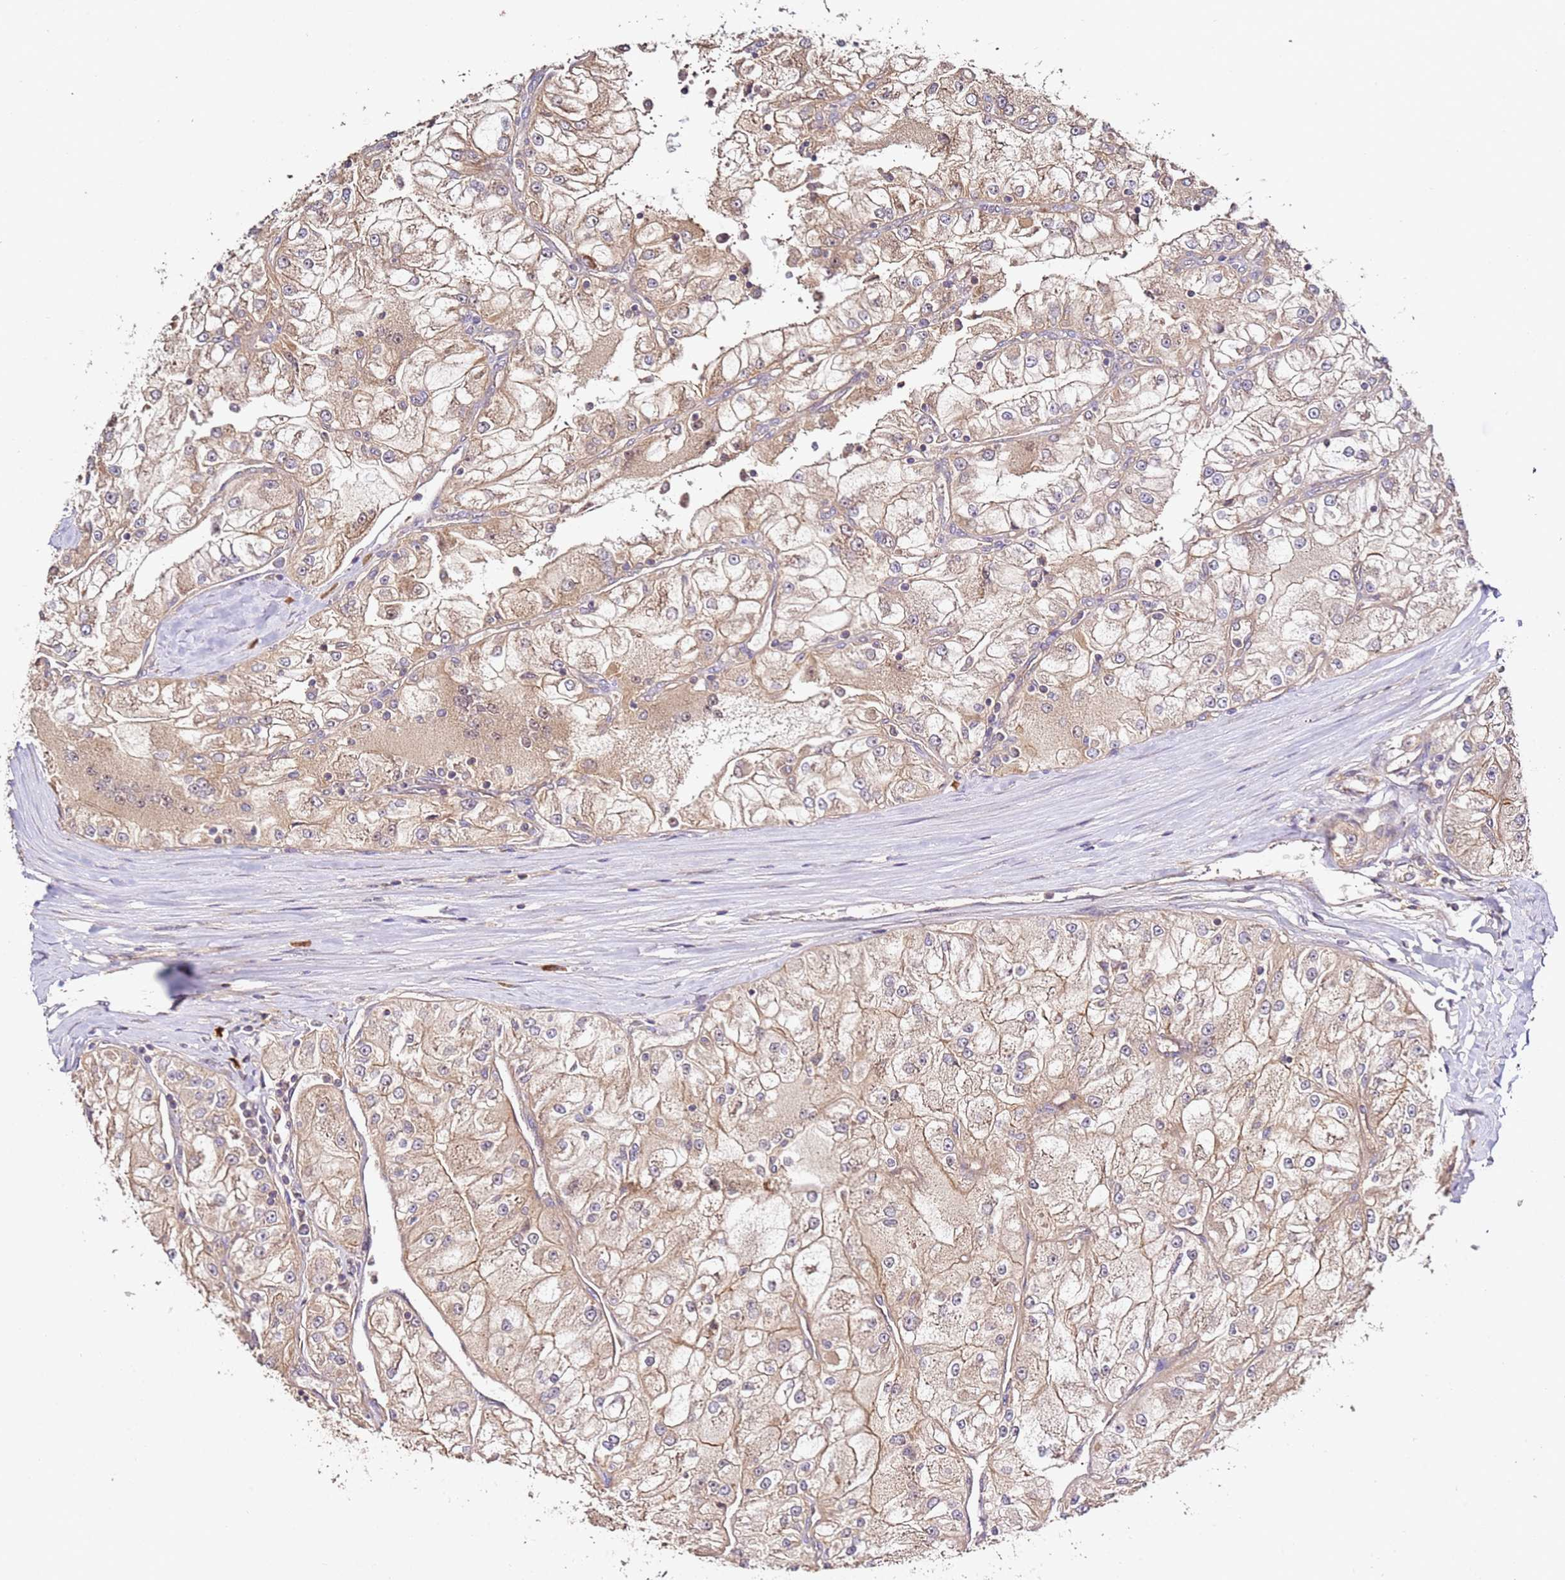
{"staining": {"intensity": "weak", "quantity": ">75%", "location": "cytoplasmic/membranous"}, "tissue": "renal cancer", "cell_type": "Tumor cells", "image_type": "cancer", "snomed": [{"axis": "morphology", "description": "Adenocarcinoma, NOS"}, {"axis": "topography", "description": "Kidney"}], "caption": "Immunohistochemical staining of human renal cancer (adenocarcinoma) reveals weak cytoplasmic/membranous protein staining in about >75% of tumor cells.", "gene": "OSBPL2", "patient": {"sex": "female", "age": 72}}